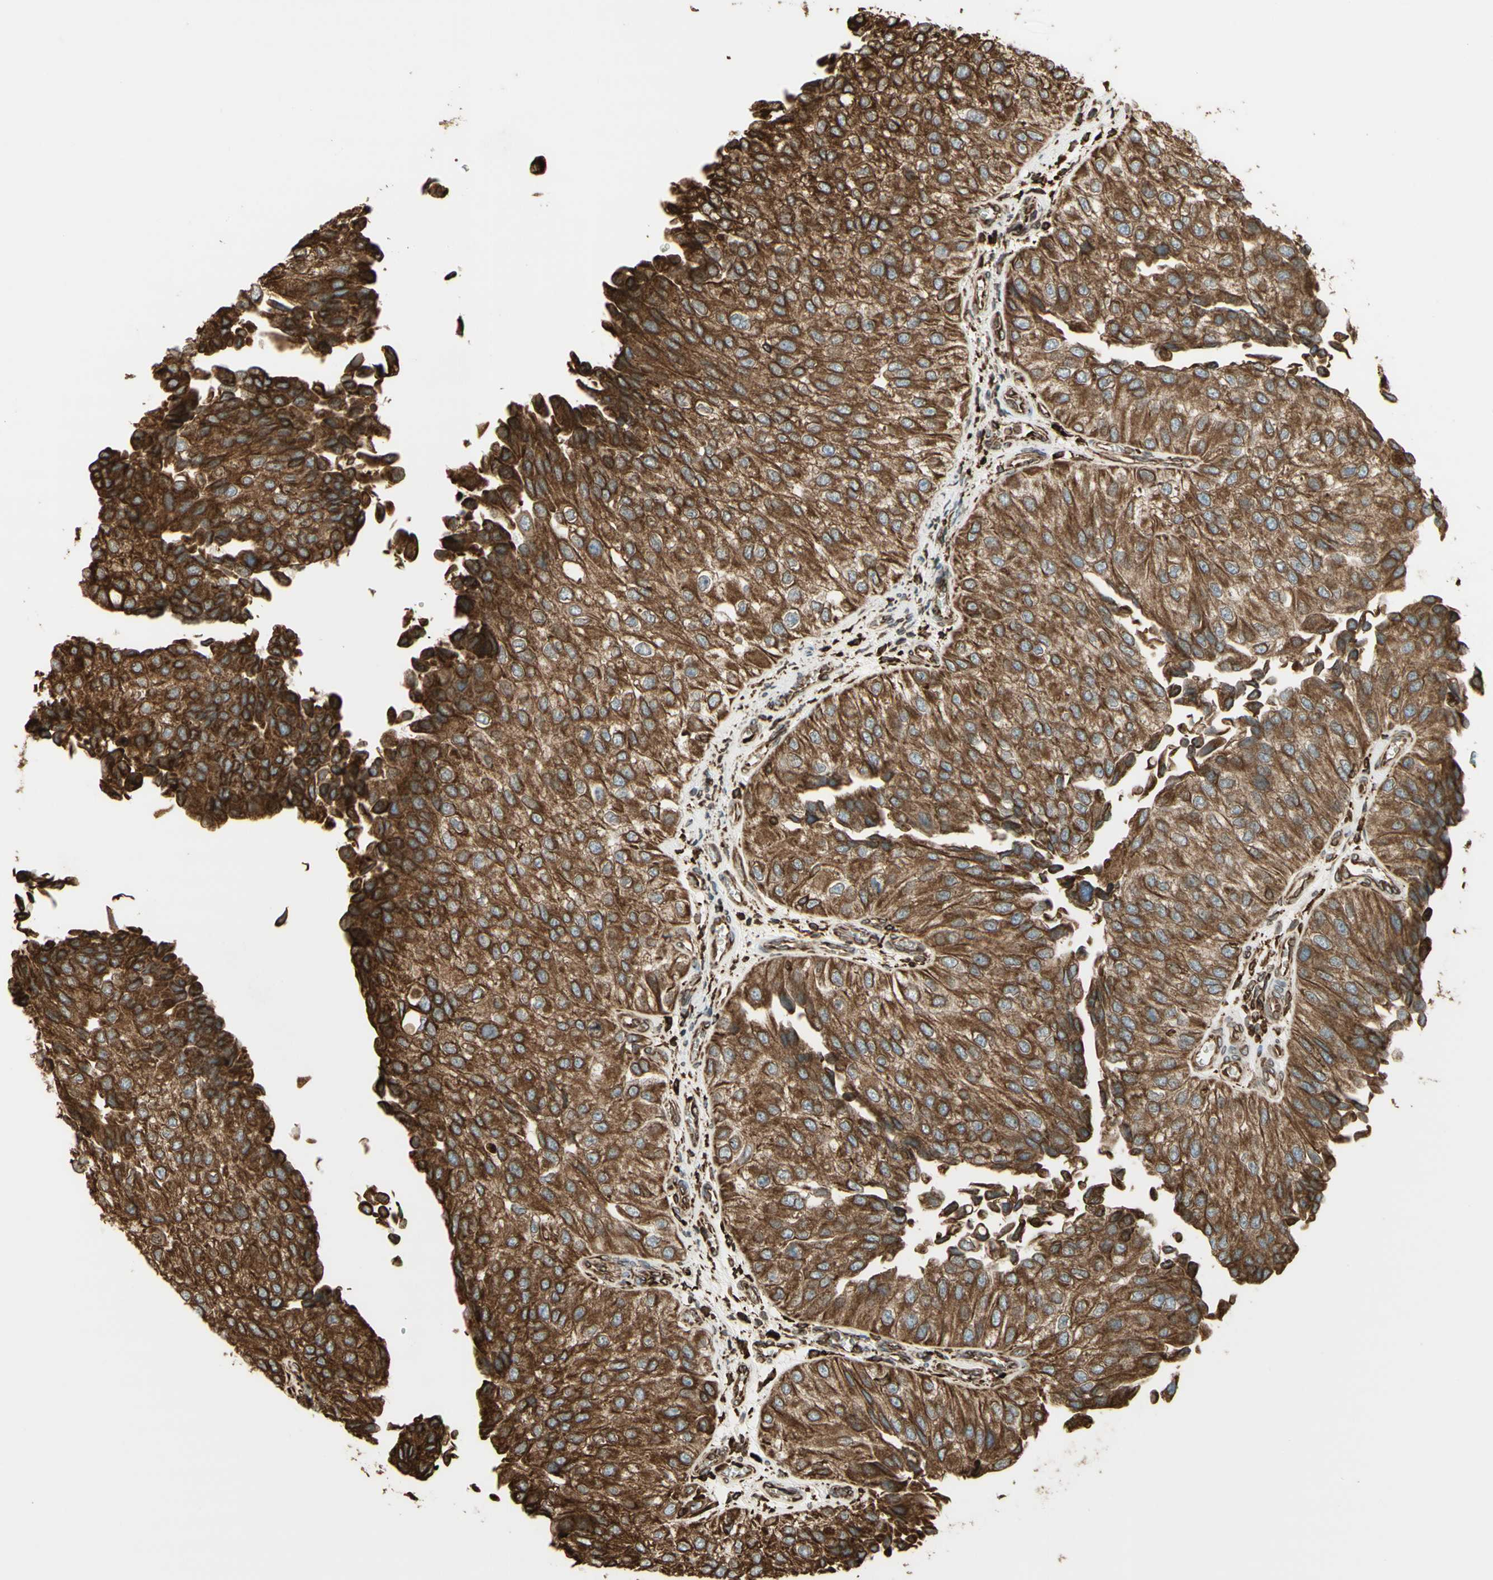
{"staining": {"intensity": "moderate", "quantity": ">75%", "location": "cytoplasmic/membranous"}, "tissue": "urothelial cancer", "cell_type": "Tumor cells", "image_type": "cancer", "snomed": [{"axis": "morphology", "description": "Urothelial carcinoma, High grade"}, {"axis": "topography", "description": "Kidney"}, {"axis": "topography", "description": "Urinary bladder"}], "caption": "A photomicrograph of urothelial carcinoma (high-grade) stained for a protein demonstrates moderate cytoplasmic/membranous brown staining in tumor cells. The protein is shown in brown color, while the nuclei are stained blue.", "gene": "CANX", "patient": {"sex": "male", "age": 77}}